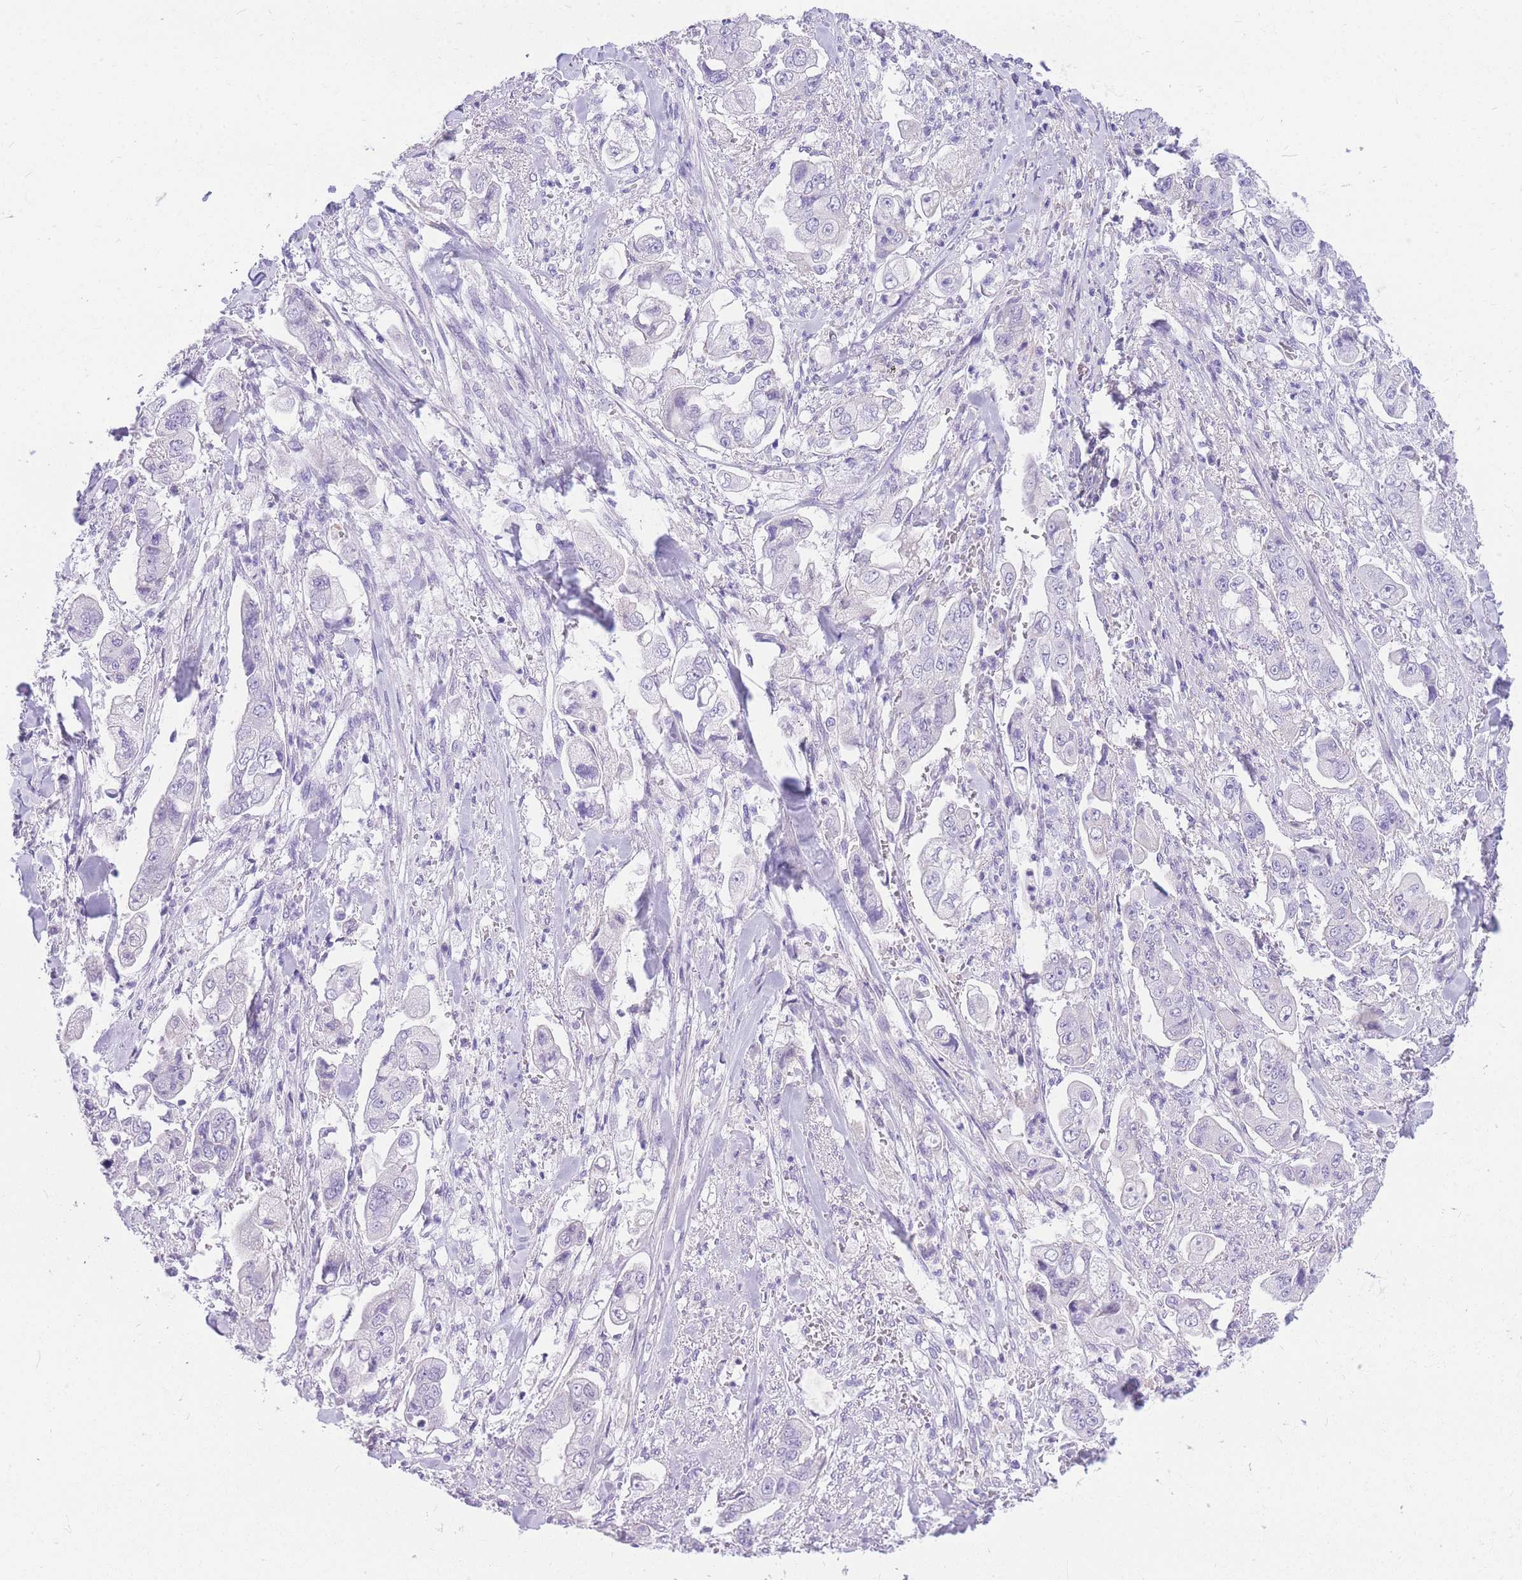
{"staining": {"intensity": "negative", "quantity": "none", "location": "none"}, "tissue": "stomach cancer", "cell_type": "Tumor cells", "image_type": "cancer", "snomed": [{"axis": "morphology", "description": "Adenocarcinoma, NOS"}, {"axis": "topography", "description": "Stomach"}], "caption": "Stomach adenocarcinoma stained for a protein using immunohistochemistry (IHC) displays no staining tumor cells.", "gene": "ZNF311", "patient": {"sex": "male", "age": 62}}